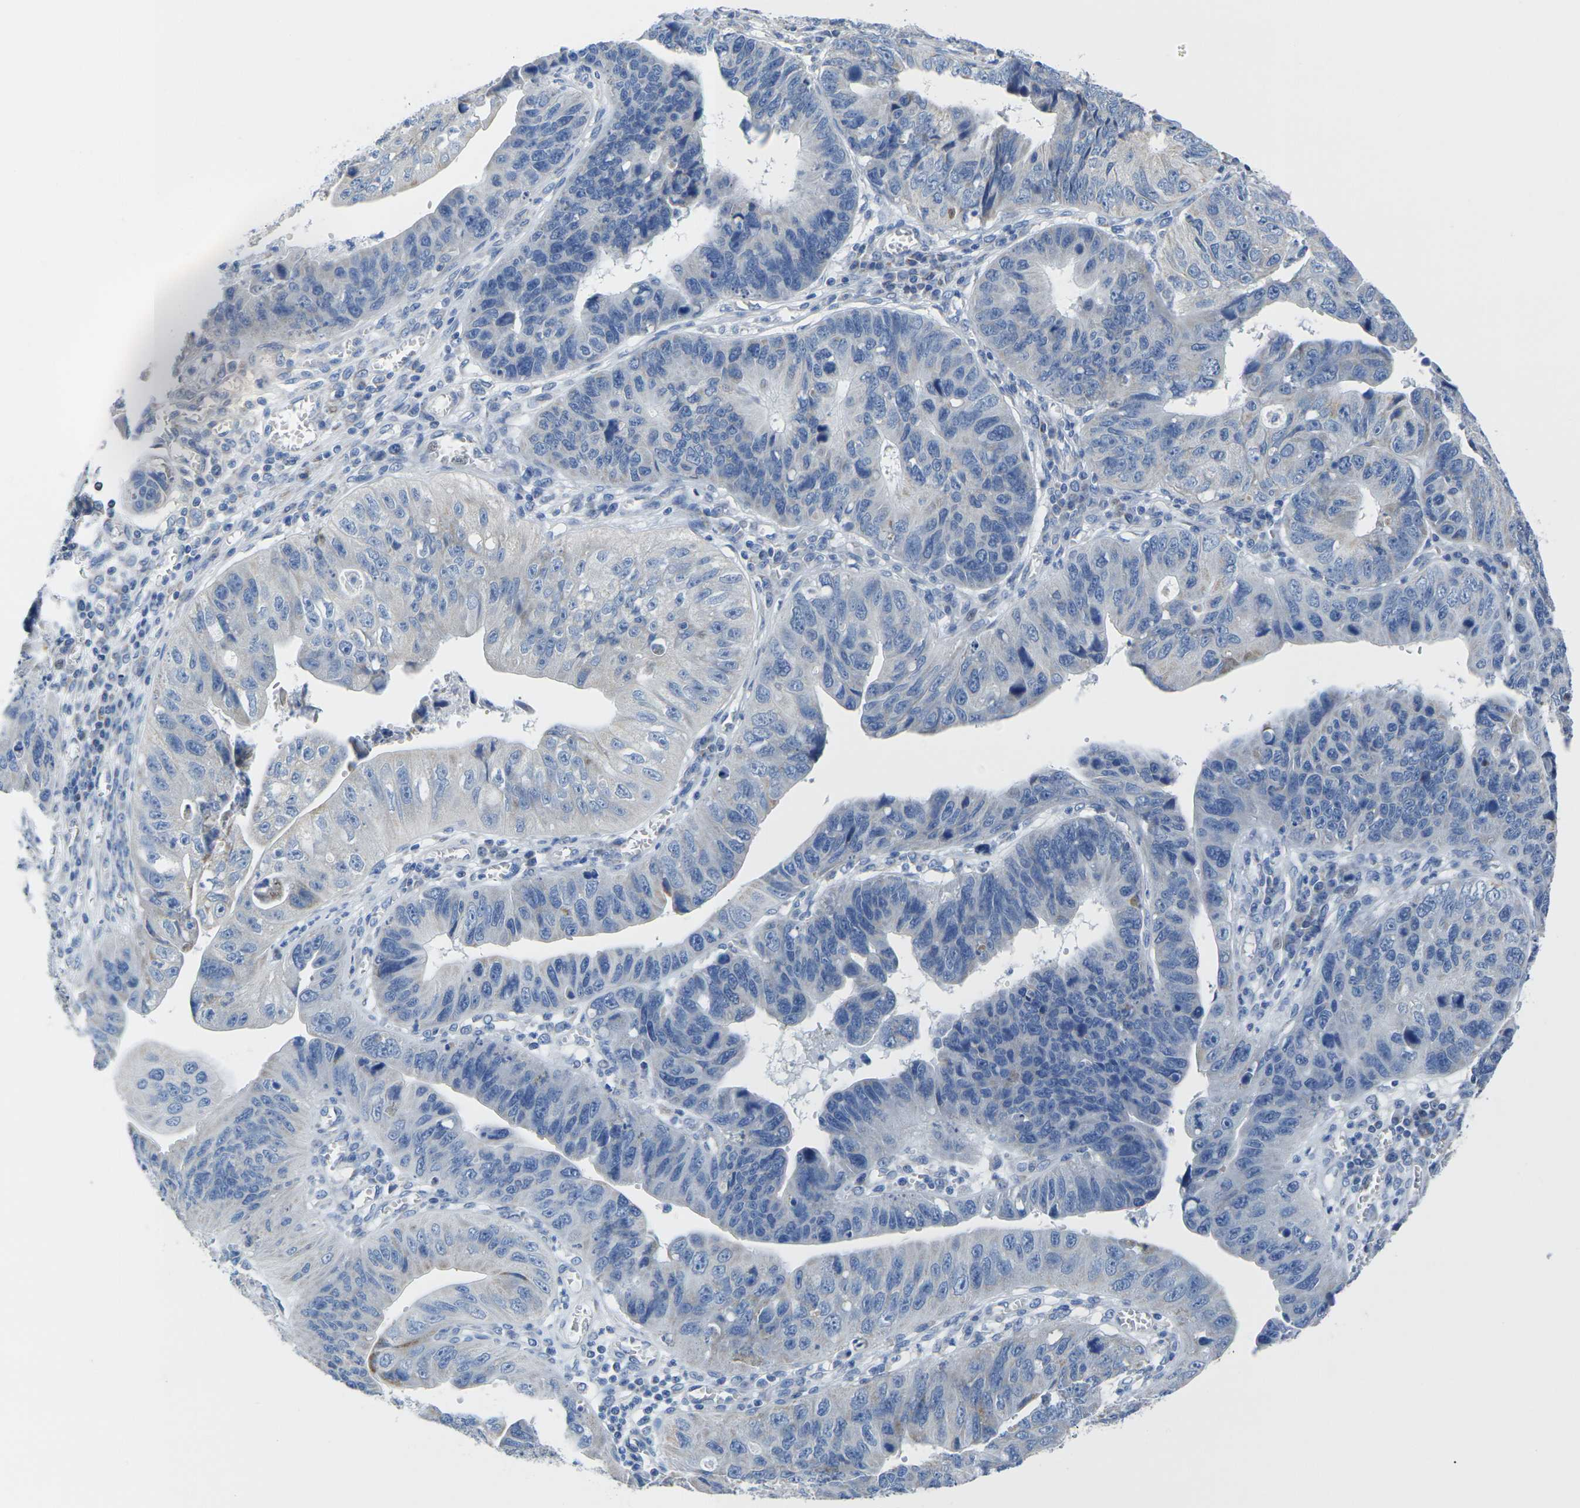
{"staining": {"intensity": "negative", "quantity": "none", "location": "none"}, "tissue": "stomach cancer", "cell_type": "Tumor cells", "image_type": "cancer", "snomed": [{"axis": "morphology", "description": "Adenocarcinoma, NOS"}, {"axis": "topography", "description": "Stomach"}], "caption": "Protein analysis of adenocarcinoma (stomach) reveals no significant positivity in tumor cells.", "gene": "TMEM204", "patient": {"sex": "male", "age": 59}}